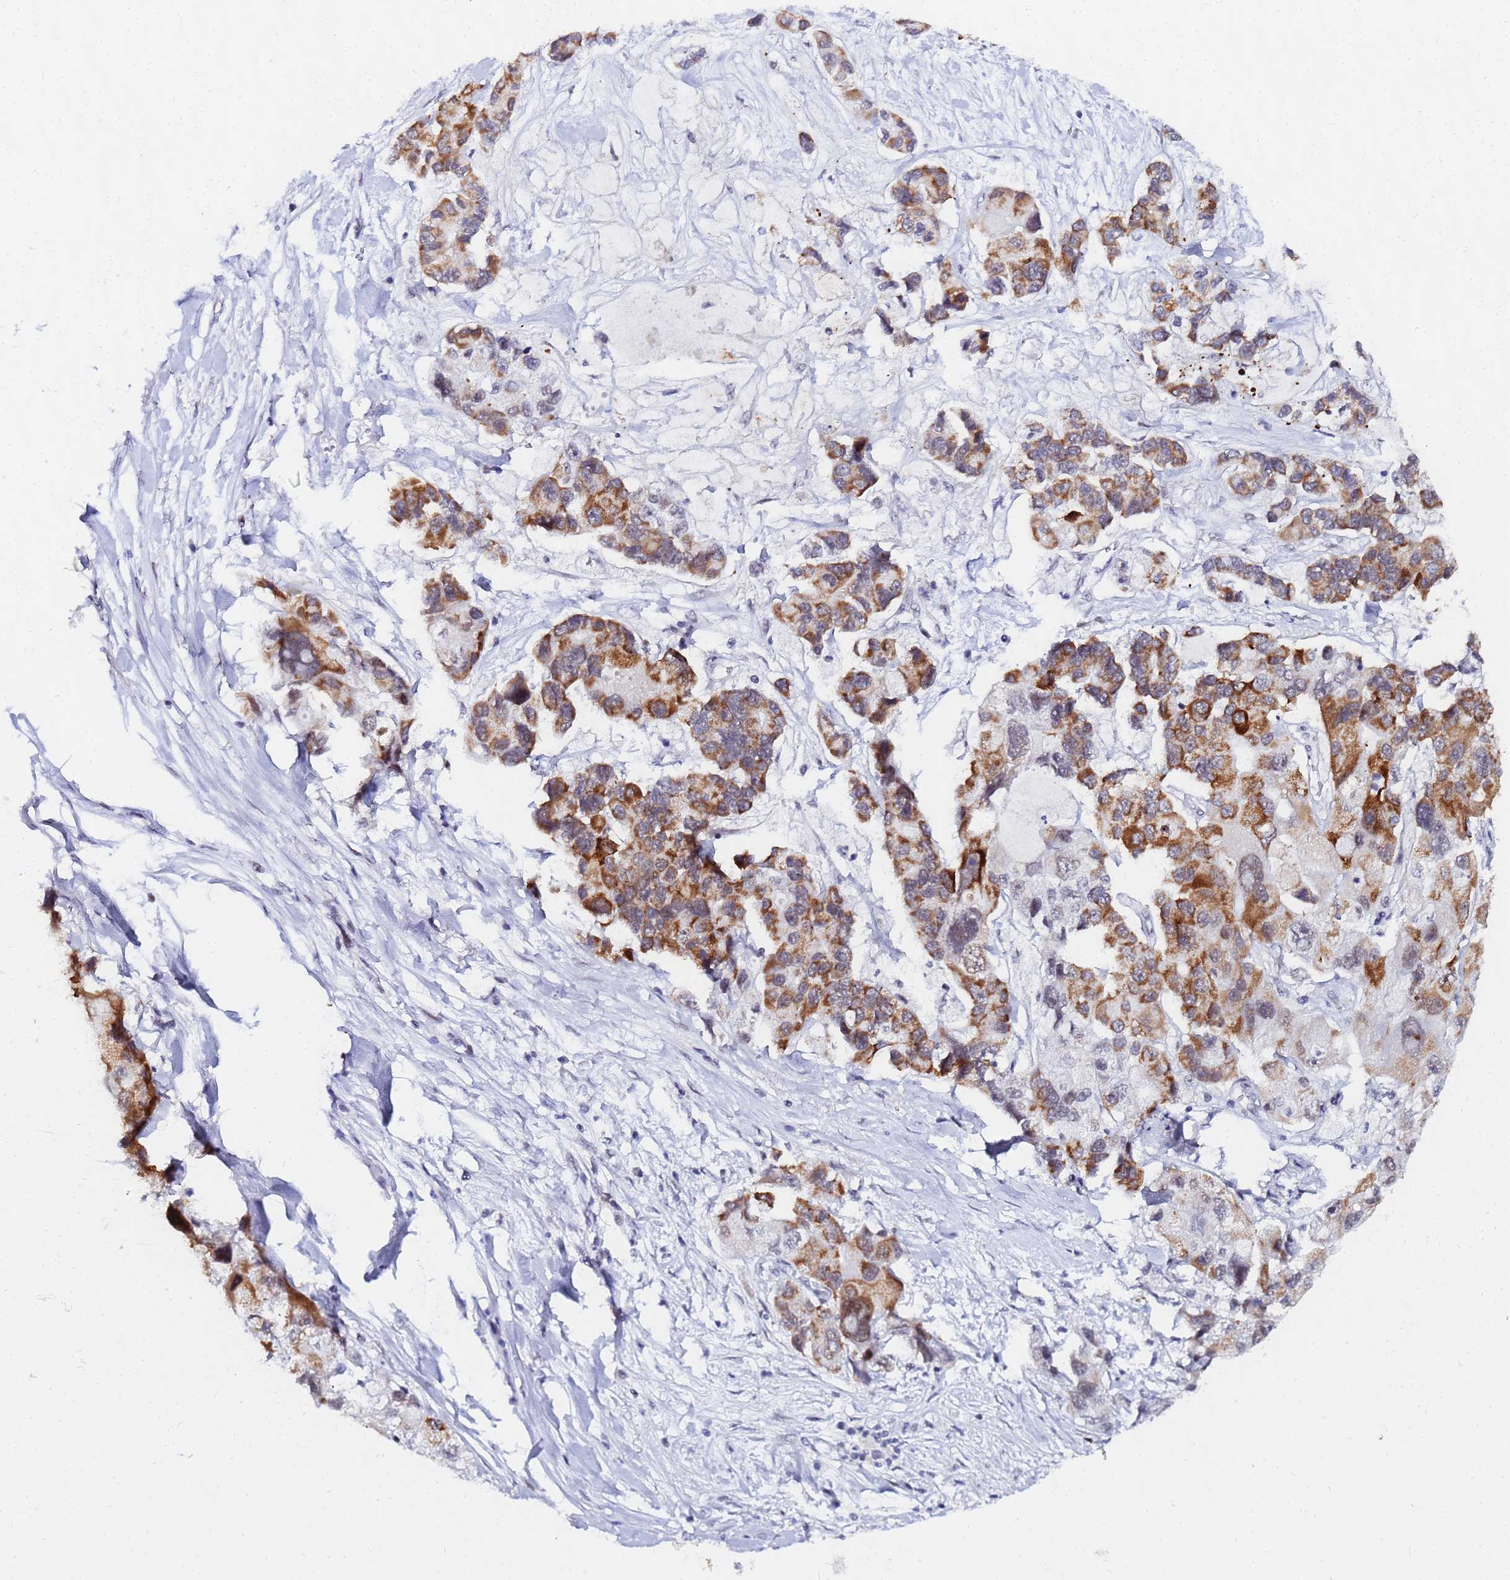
{"staining": {"intensity": "moderate", "quantity": ">75%", "location": "cytoplasmic/membranous"}, "tissue": "lung cancer", "cell_type": "Tumor cells", "image_type": "cancer", "snomed": [{"axis": "morphology", "description": "Adenocarcinoma, NOS"}, {"axis": "topography", "description": "Lung"}], "caption": "This is a histology image of immunohistochemistry (IHC) staining of lung adenocarcinoma, which shows moderate staining in the cytoplasmic/membranous of tumor cells.", "gene": "CKMT1A", "patient": {"sex": "female", "age": 54}}